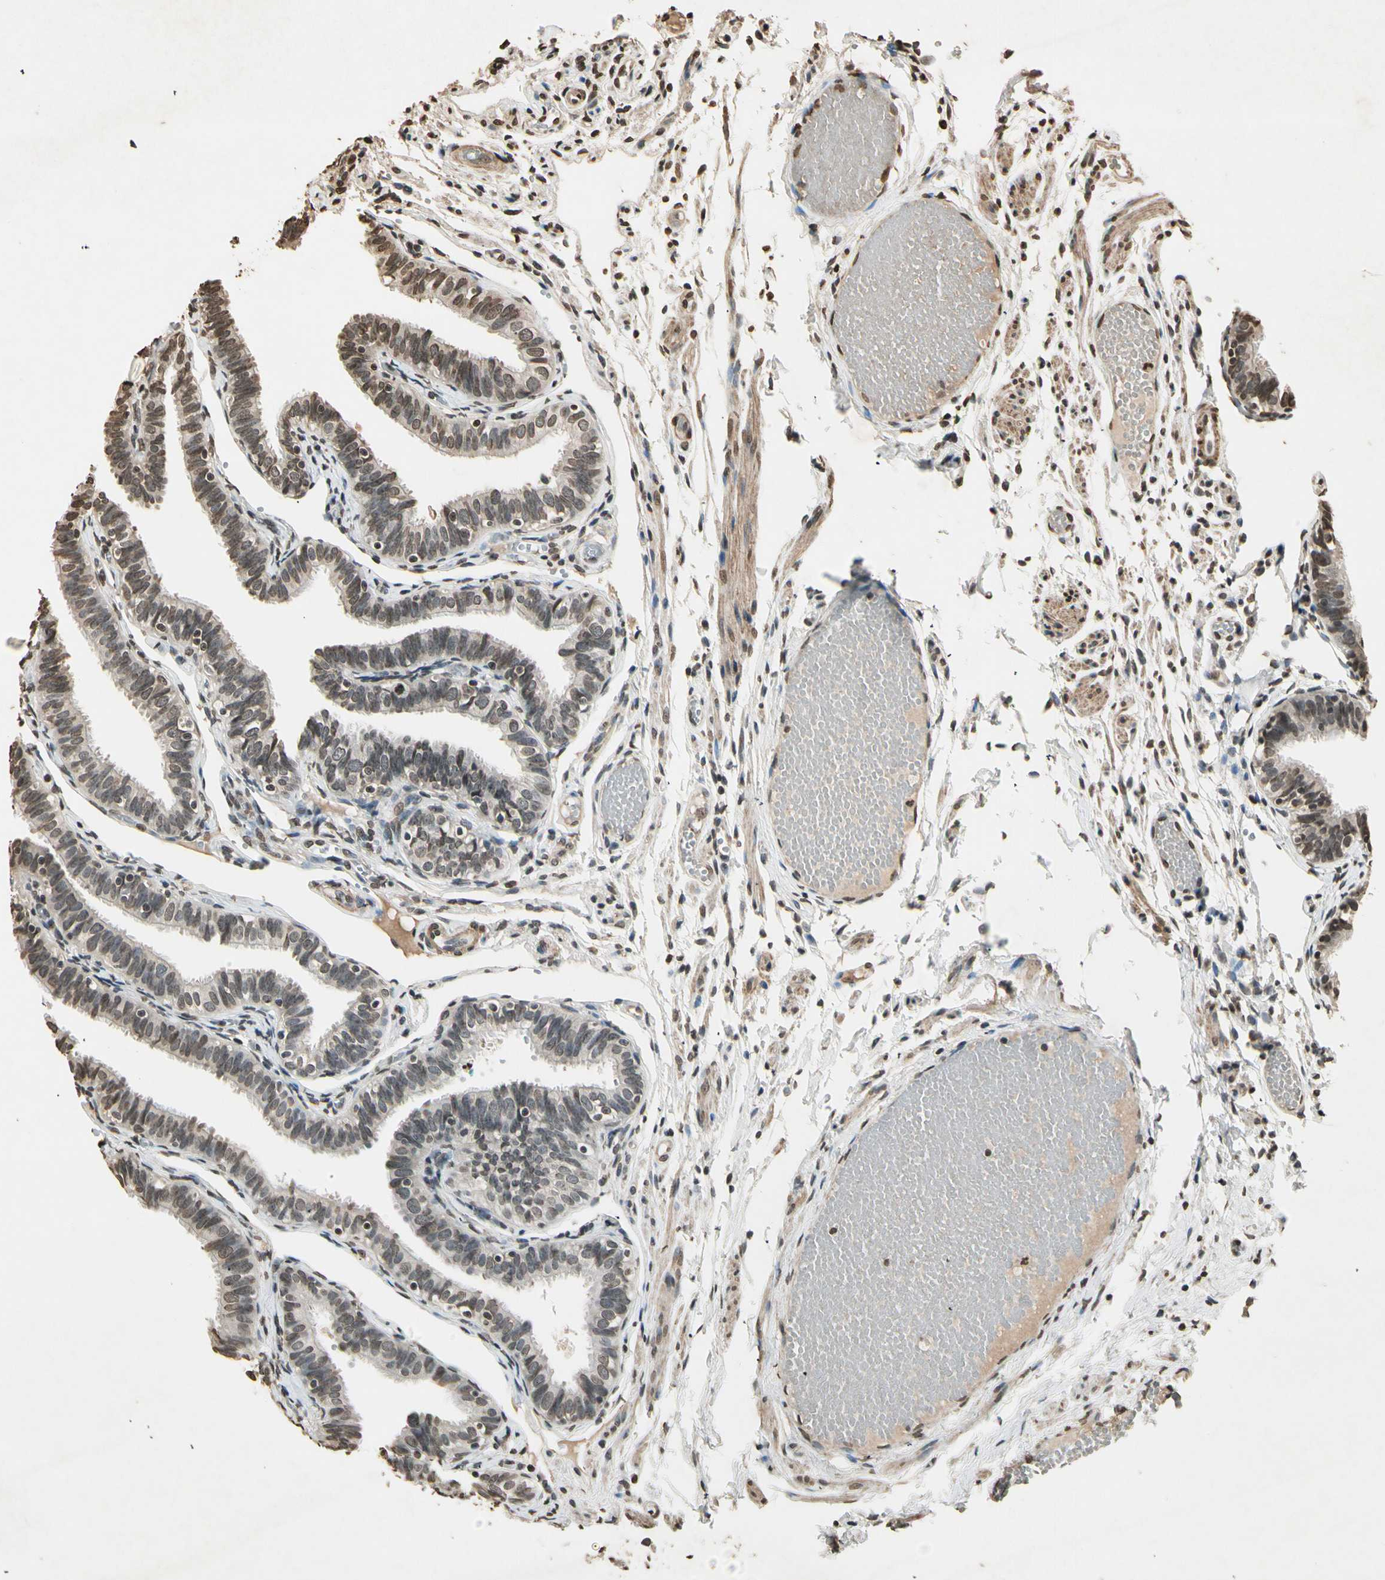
{"staining": {"intensity": "moderate", "quantity": "25%-75%", "location": "nuclear"}, "tissue": "fallopian tube", "cell_type": "Glandular cells", "image_type": "normal", "snomed": [{"axis": "morphology", "description": "Normal tissue, NOS"}, {"axis": "topography", "description": "Fallopian tube"}], "caption": "High-power microscopy captured an immunohistochemistry histopathology image of unremarkable fallopian tube, revealing moderate nuclear staining in about 25%-75% of glandular cells.", "gene": "TOP1", "patient": {"sex": "female", "age": 46}}